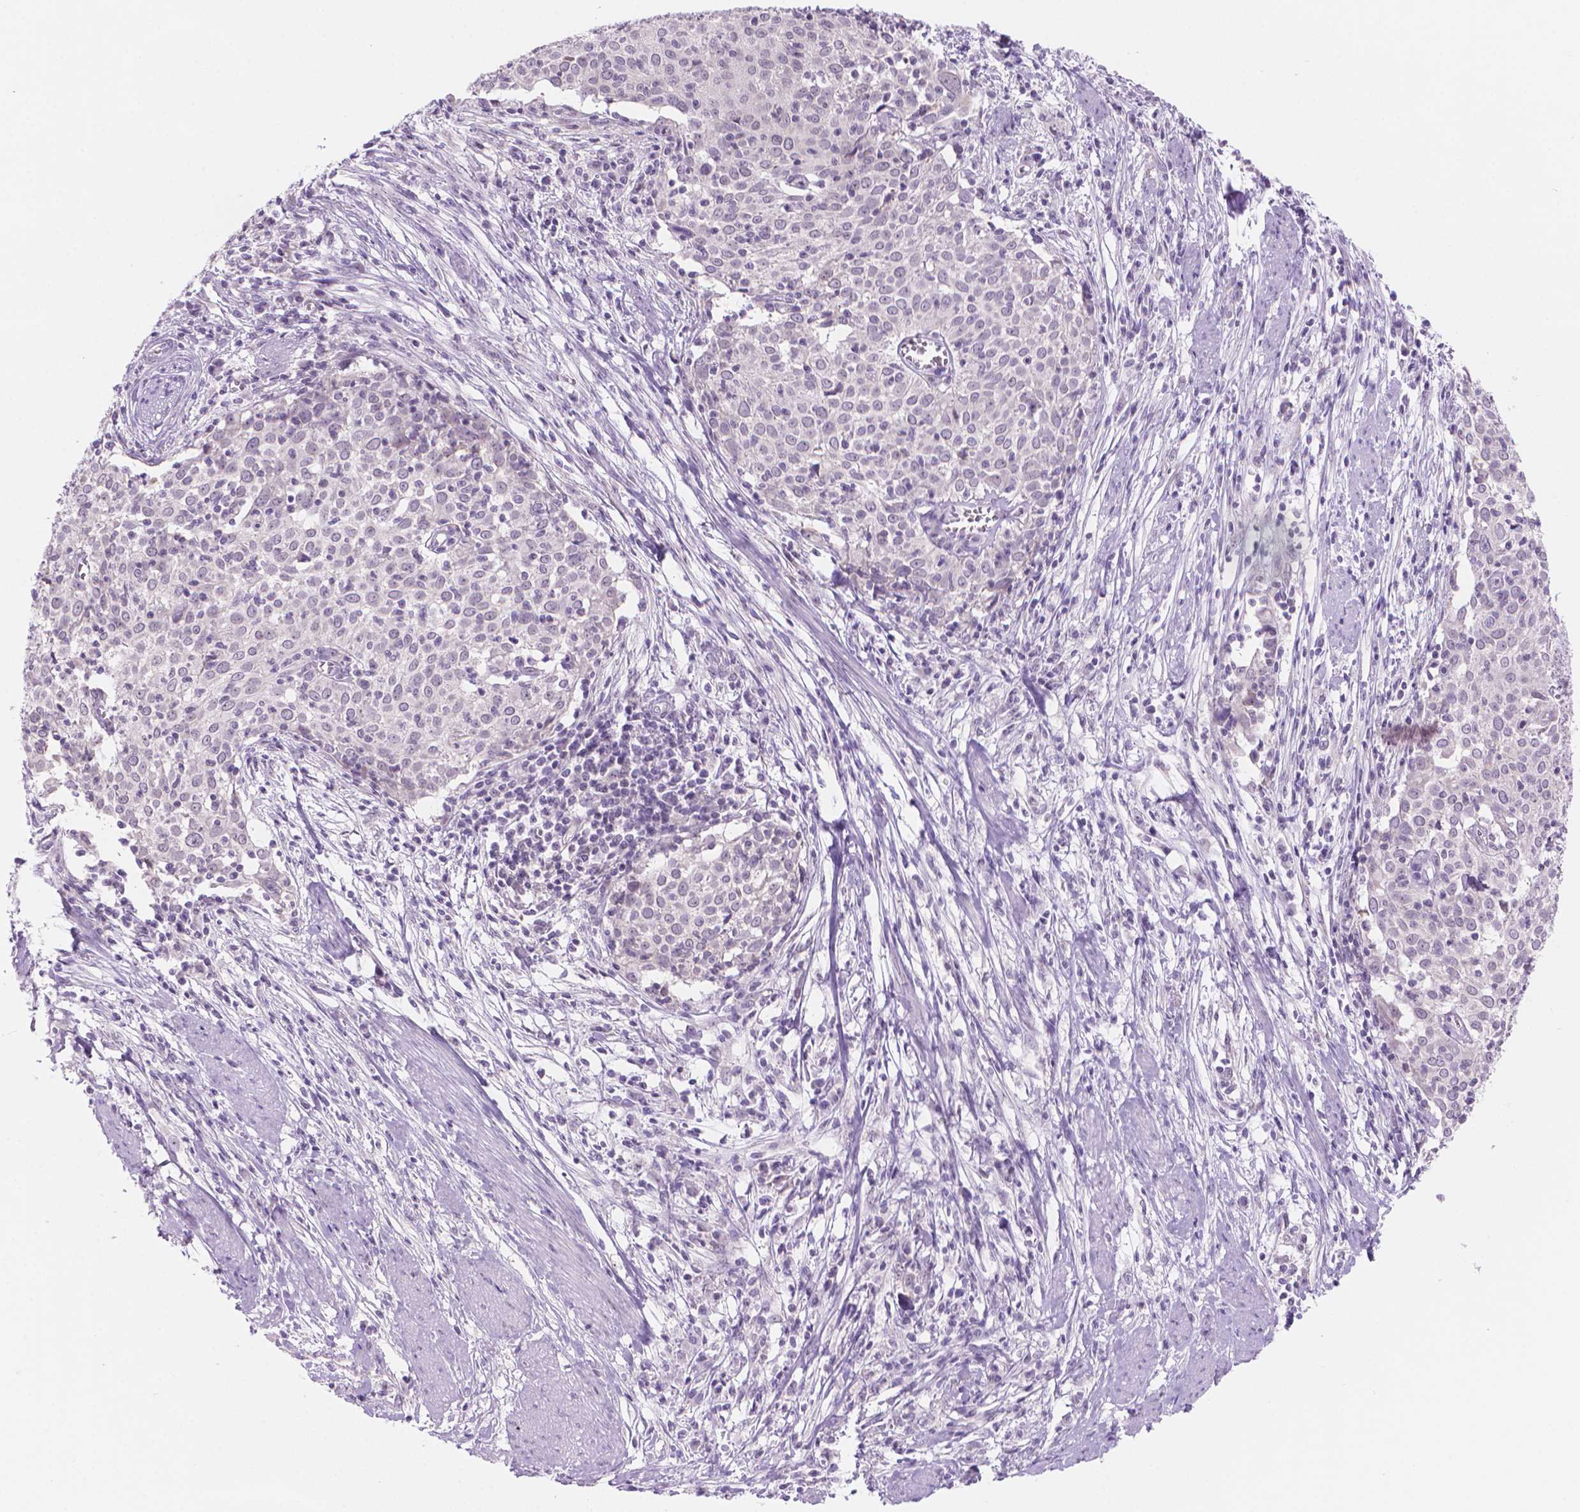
{"staining": {"intensity": "negative", "quantity": "none", "location": "none"}, "tissue": "cervical cancer", "cell_type": "Tumor cells", "image_type": "cancer", "snomed": [{"axis": "morphology", "description": "Squamous cell carcinoma, NOS"}, {"axis": "topography", "description": "Cervix"}], "caption": "Protein analysis of cervical squamous cell carcinoma demonstrates no significant expression in tumor cells.", "gene": "ENSG00000187186", "patient": {"sex": "female", "age": 39}}